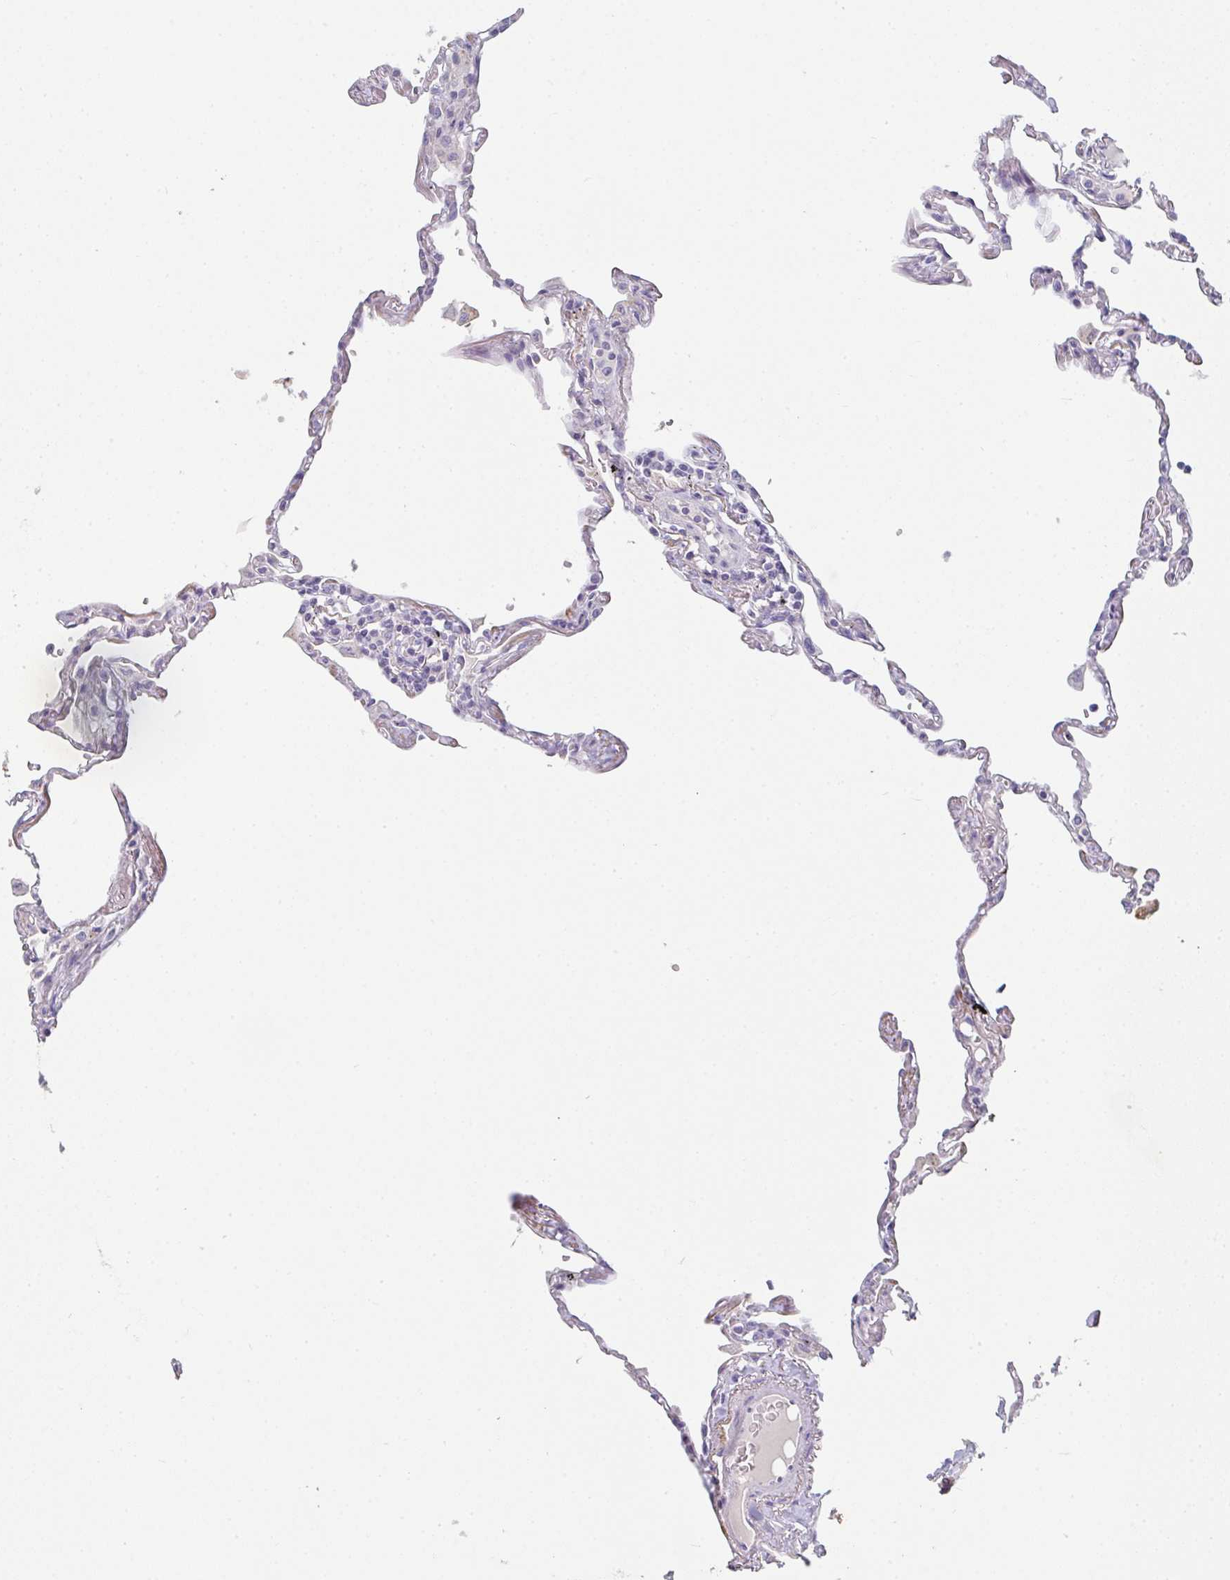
{"staining": {"intensity": "negative", "quantity": "none", "location": "none"}, "tissue": "lung", "cell_type": "Alveolar cells", "image_type": "normal", "snomed": [{"axis": "morphology", "description": "Normal tissue, NOS"}, {"axis": "topography", "description": "Lung"}], "caption": "The histopathology image shows no significant positivity in alveolar cells of lung.", "gene": "C1QTNF8", "patient": {"sex": "female", "age": 67}}